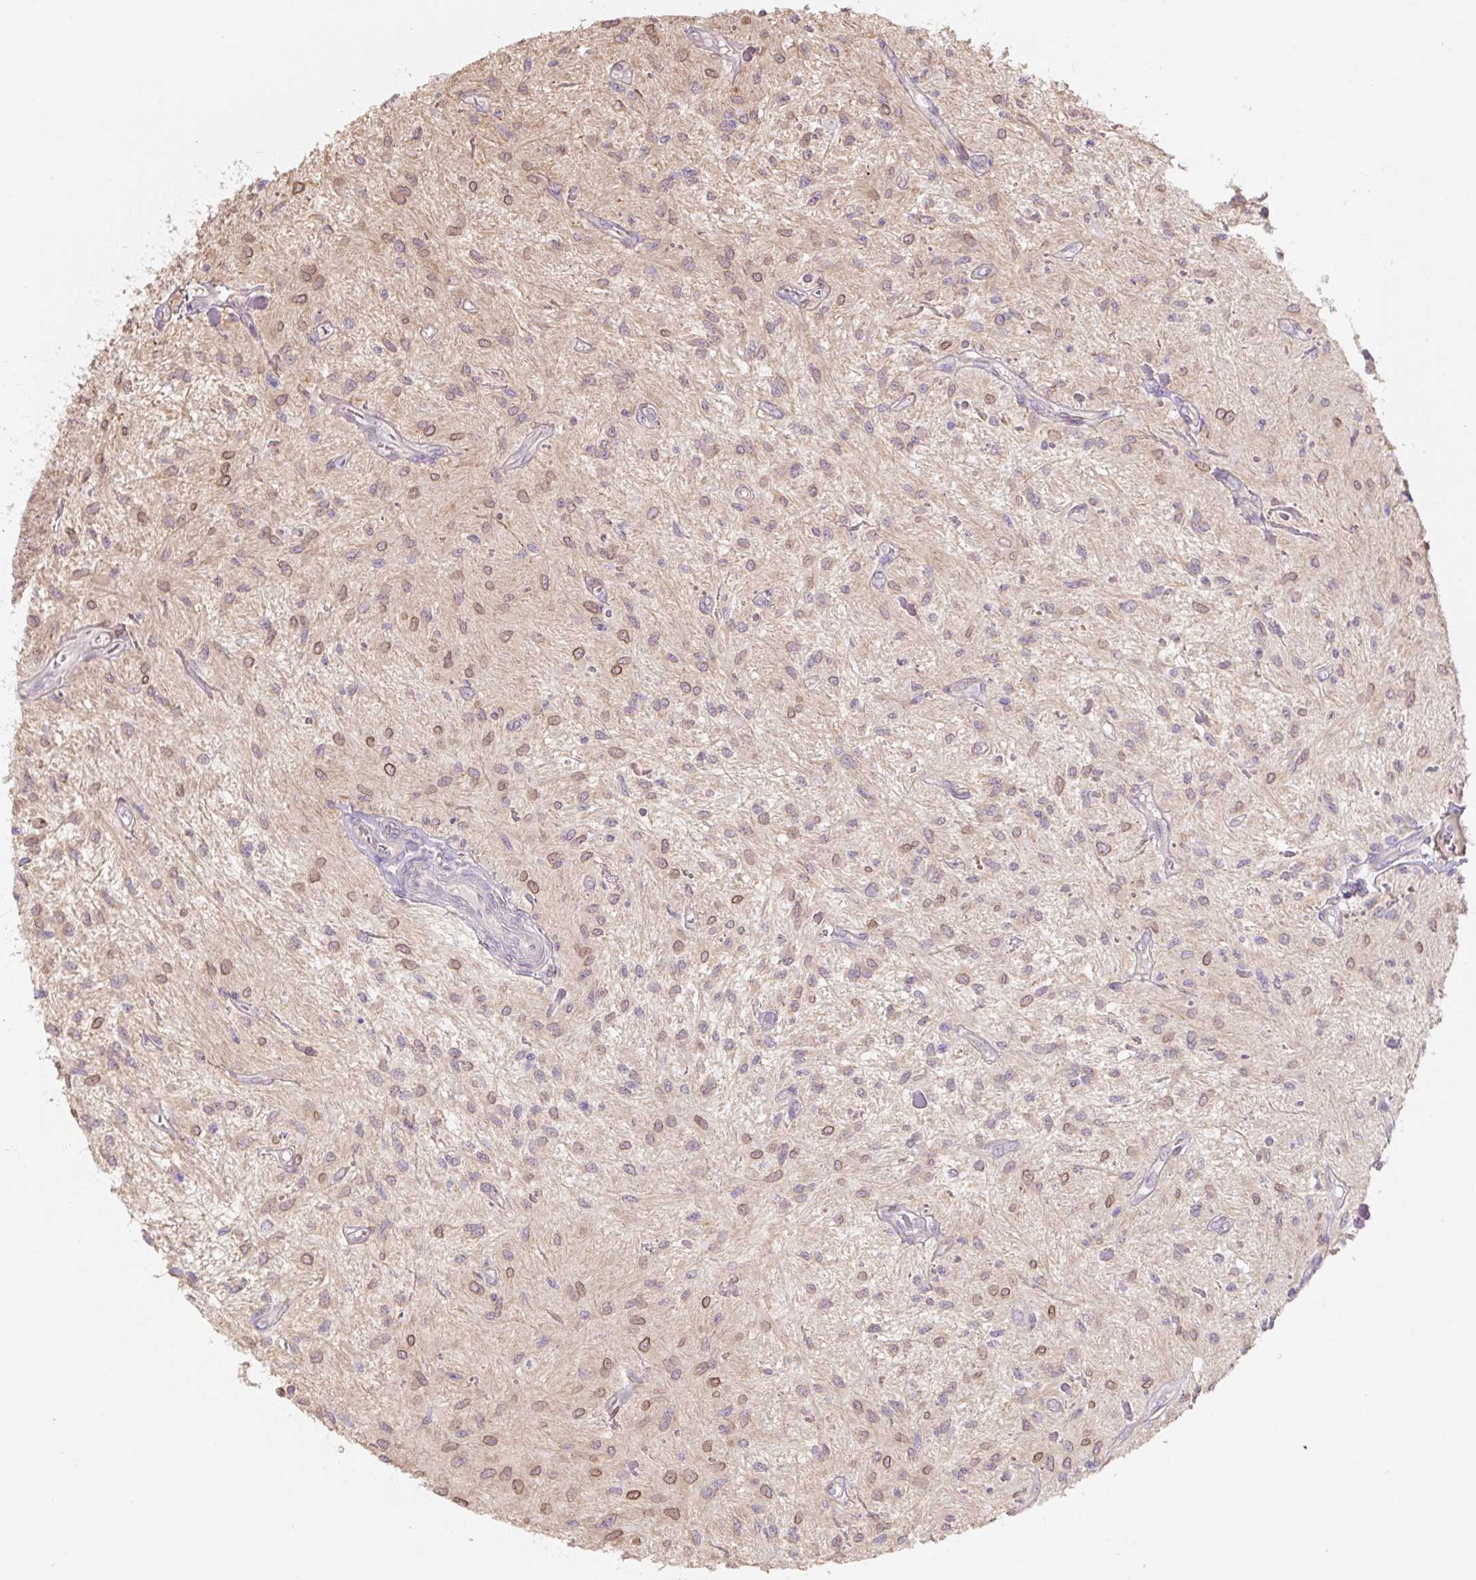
{"staining": {"intensity": "weak", "quantity": "25%-75%", "location": "cytoplasmic/membranous"}, "tissue": "glioma", "cell_type": "Tumor cells", "image_type": "cancer", "snomed": [{"axis": "morphology", "description": "Glioma, malignant, Low grade"}, {"axis": "topography", "description": "Cerebellum"}], "caption": "Glioma was stained to show a protein in brown. There is low levels of weak cytoplasmic/membranous positivity in approximately 25%-75% of tumor cells.", "gene": "ASRGL1", "patient": {"sex": "female", "age": 14}}